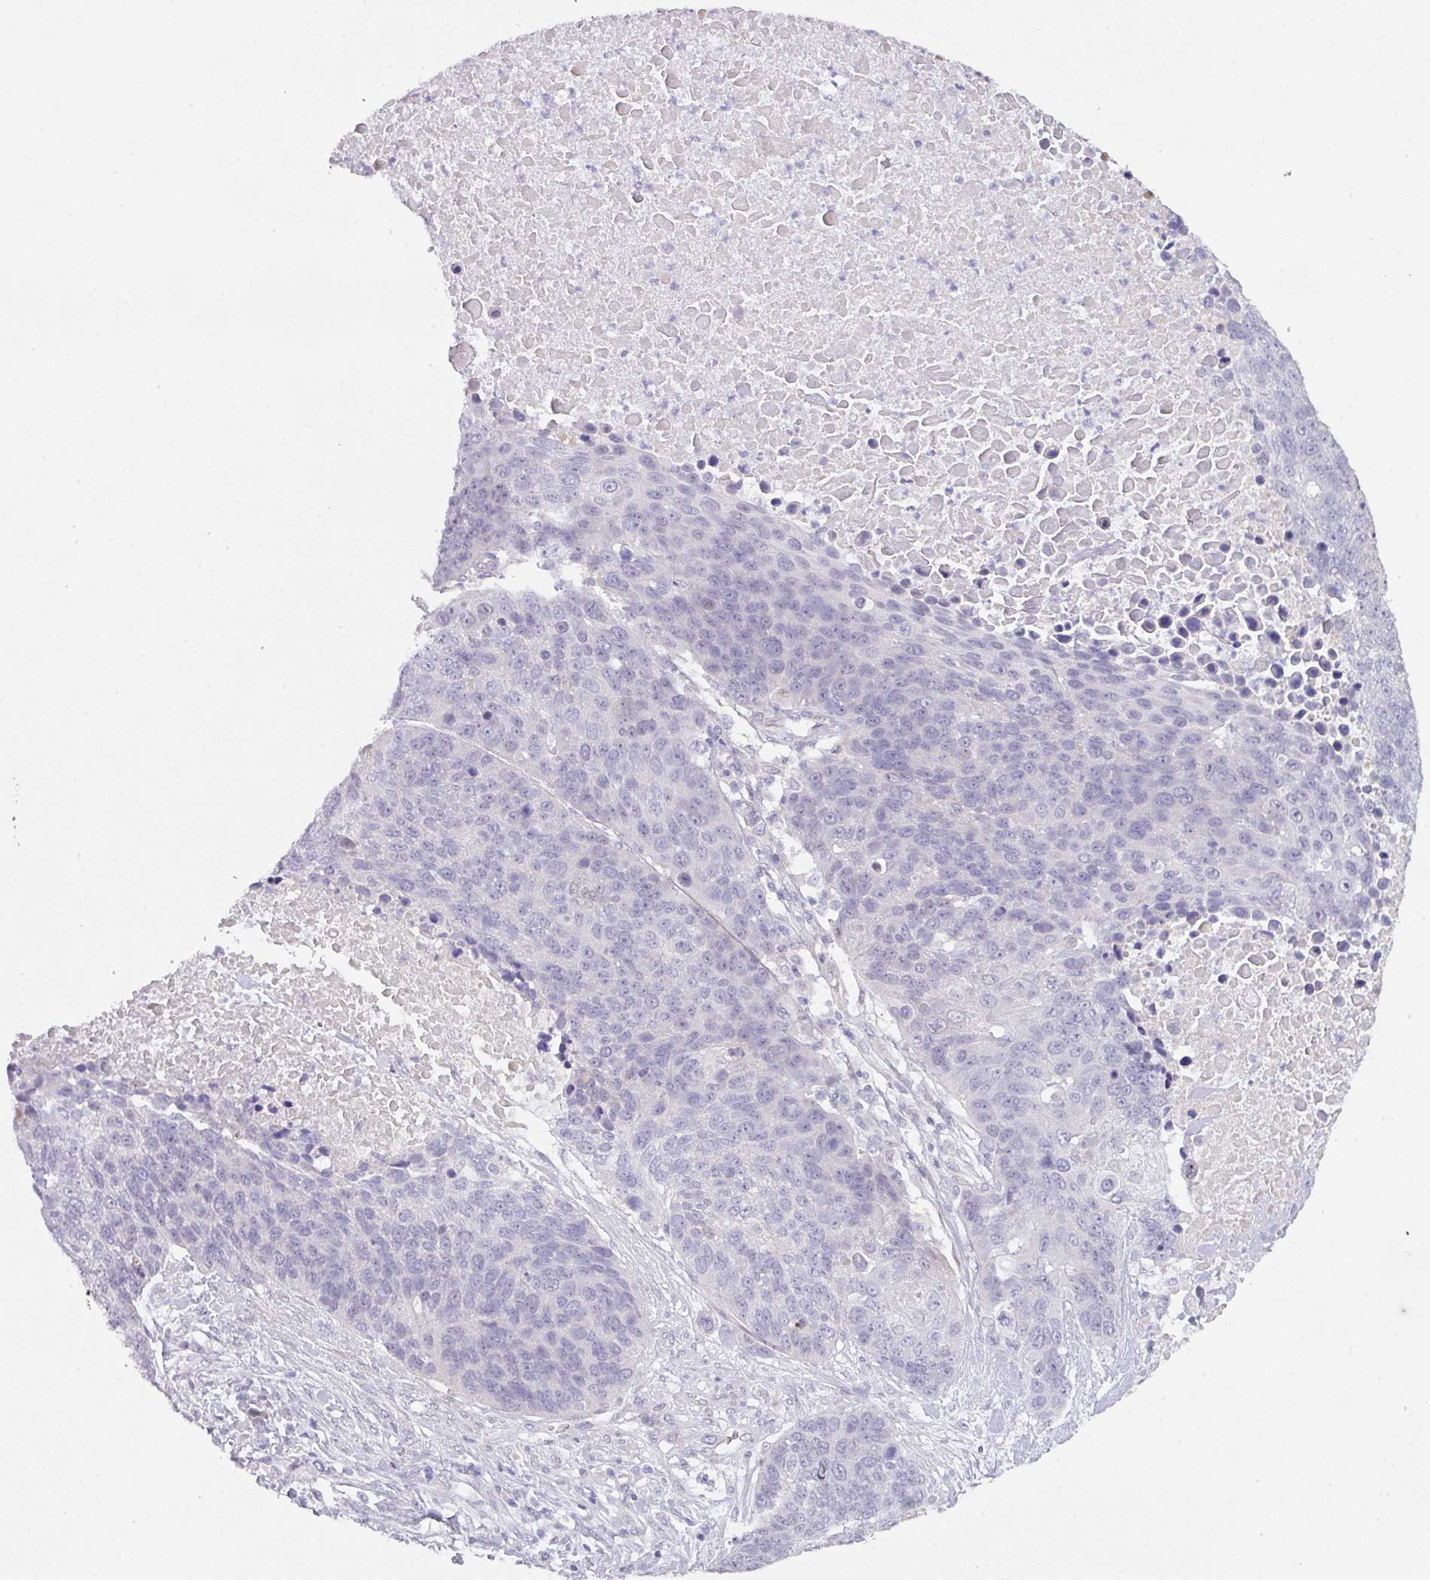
{"staining": {"intensity": "negative", "quantity": "none", "location": "none"}, "tissue": "lung cancer", "cell_type": "Tumor cells", "image_type": "cancer", "snomed": [{"axis": "morphology", "description": "Normal tissue, NOS"}, {"axis": "morphology", "description": "Squamous cell carcinoma, NOS"}, {"axis": "topography", "description": "Lymph node"}, {"axis": "topography", "description": "Lung"}], "caption": "Immunohistochemistry of human lung squamous cell carcinoma exhibits no positivity in tumor cells.", "gene": "ANKRD13B", "patient": {"sex": "male", "age": 66}}